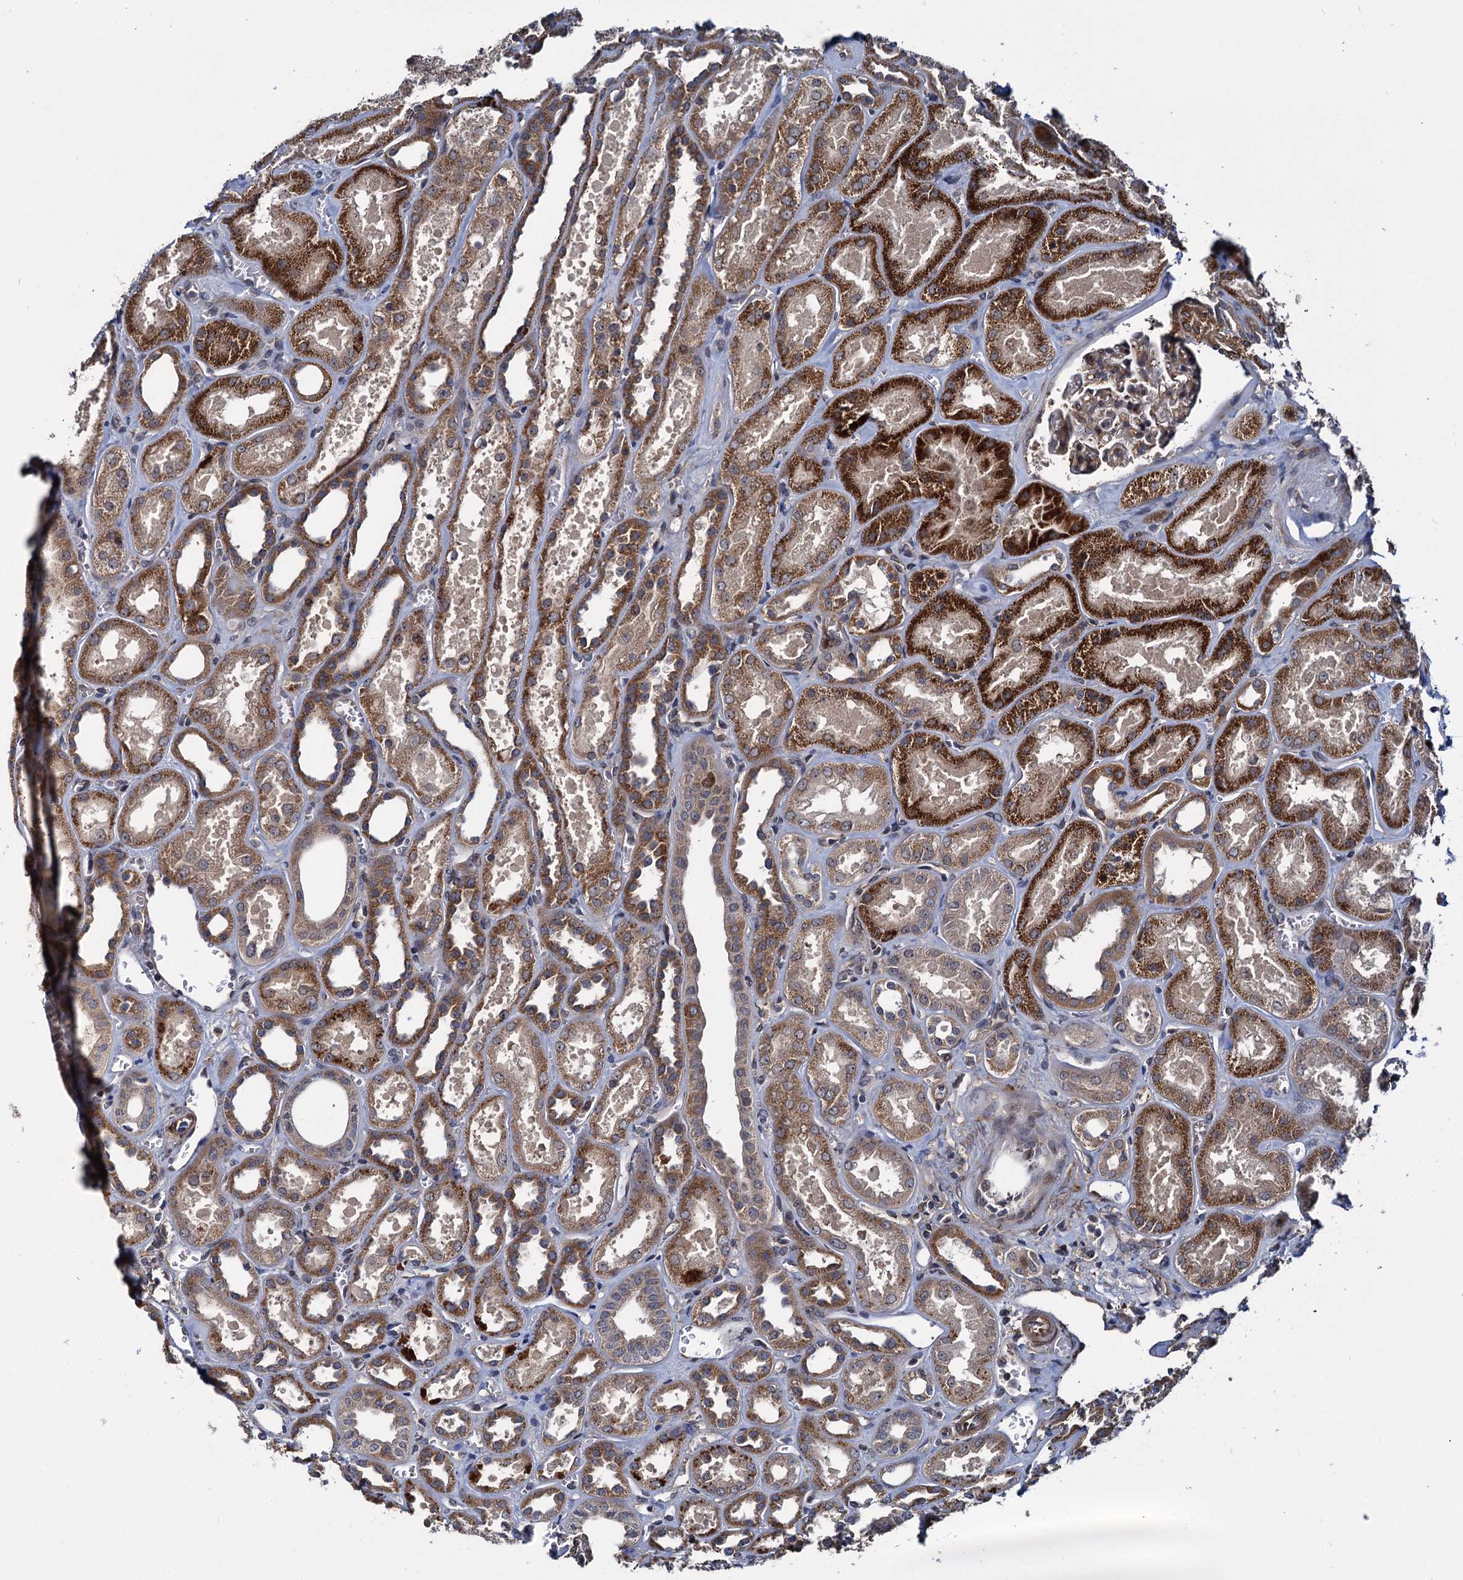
{"staining": {"intensity": "moderate", "quantity": ">75%", "location": "cytoplasmic/membranous"}, "tissue": "kidney", "cell_type": "Cells in glomeruli", "image_type": "normal", "snomed": [{"axis": "morphology", "description": "Normal tissue, NOS"}, {"axis": "morphology", "description": "Adenocarcinoma, NOS"}, {"axis": "topography", "description": "Kidney"}], "caption": "About >75% of cells in glomeruli in normal human kidney demonstrate moderate cytoplasmic/membranous protein positivity as visualized by brown immunohistochemical staining.", "gene": "ARHGAP42", "patient": {"sex": "female", "age": 68}}